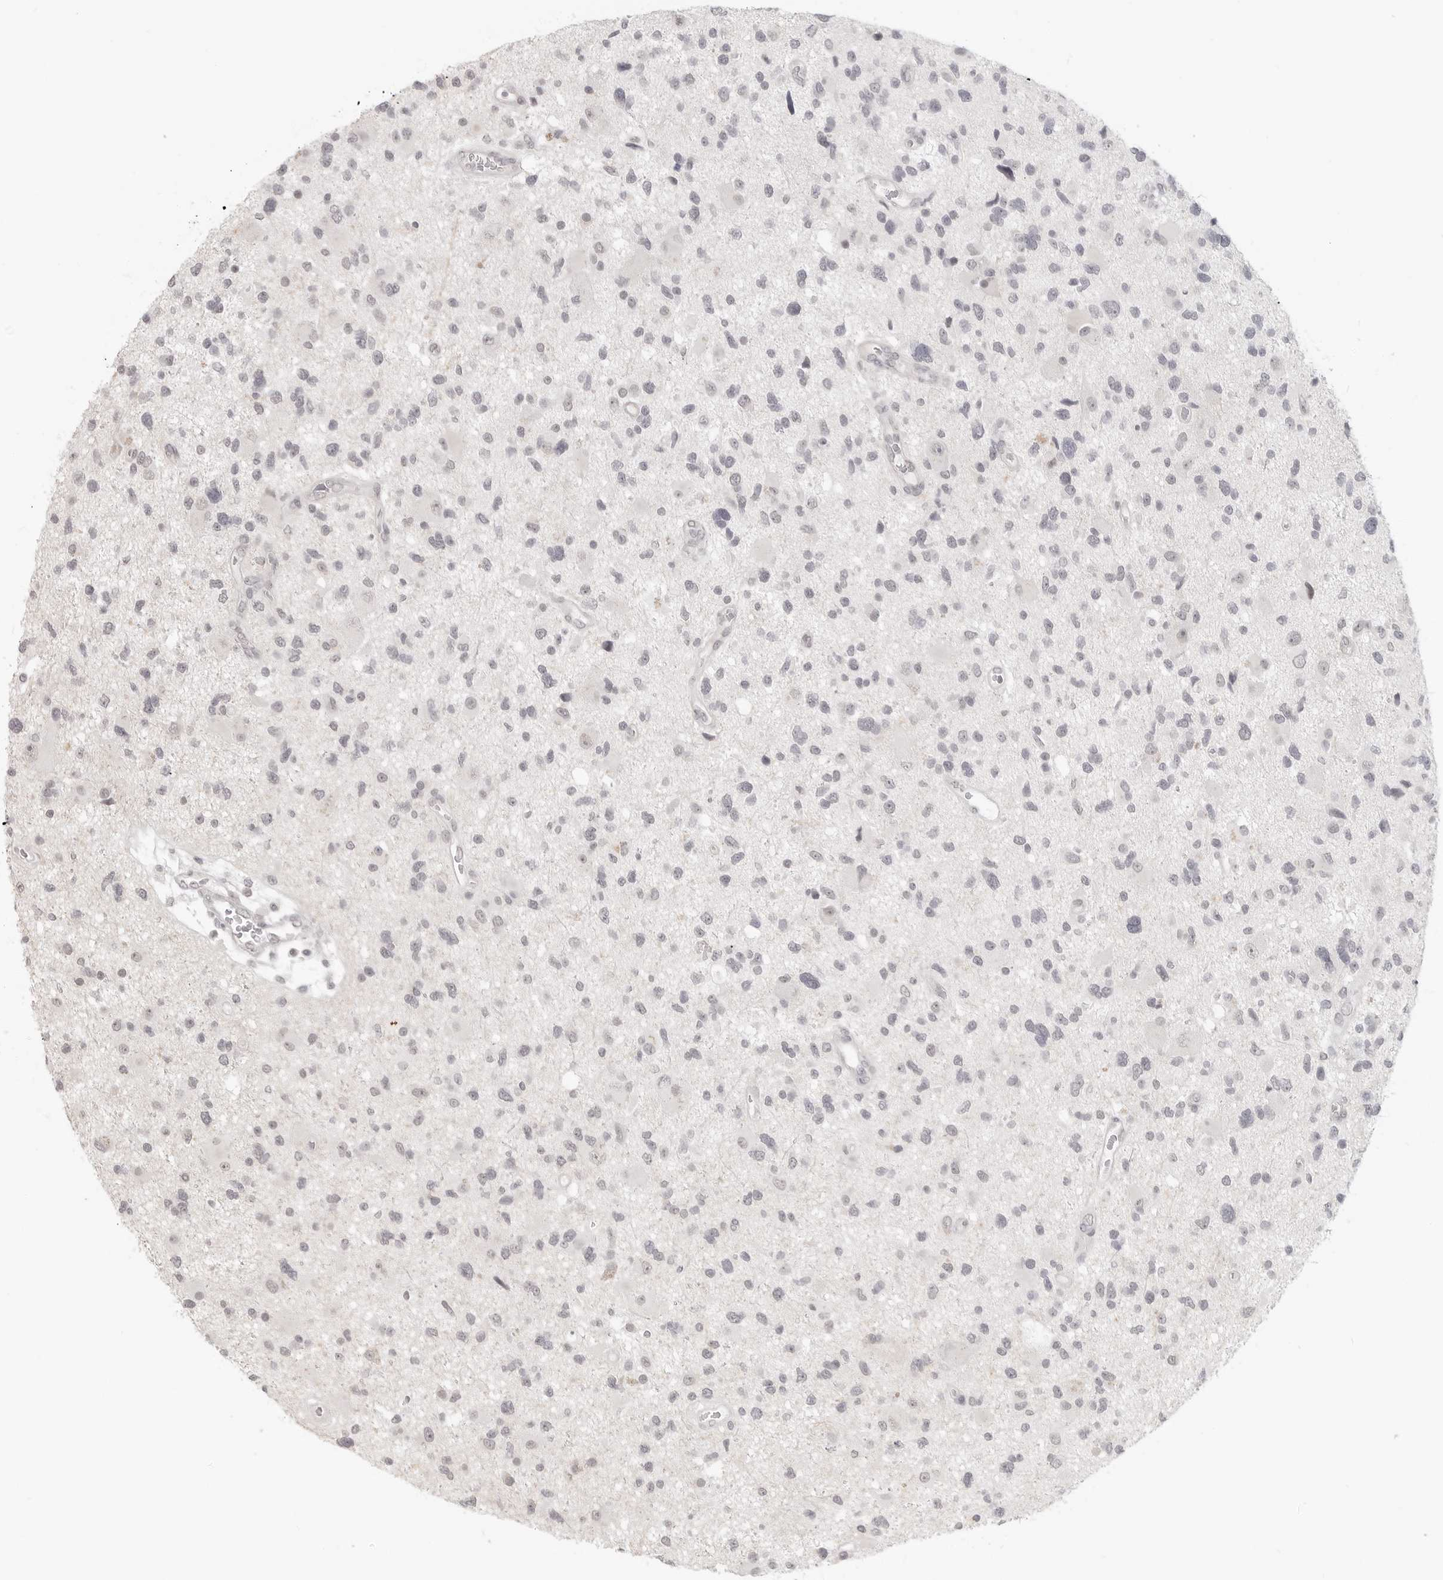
{"staining": {"intensity": "negative", "quantity": "none", "location": "none"}, "tissue": "glioma", "cell_type": "Tumor cells", "image_type": "cancer", "snomed": [{"axis": "morphology", "description": "Glioma, malignant, High grade"}, {"axis": "topography", "description": "Brain"}], "caption": "IHC micrograph of high-grade glioma (malignant) stained for a protein (brown), which displays no staining in tumor cells.", "gene": "KLK11", "patient": {"sex": "male", "age": 33}}